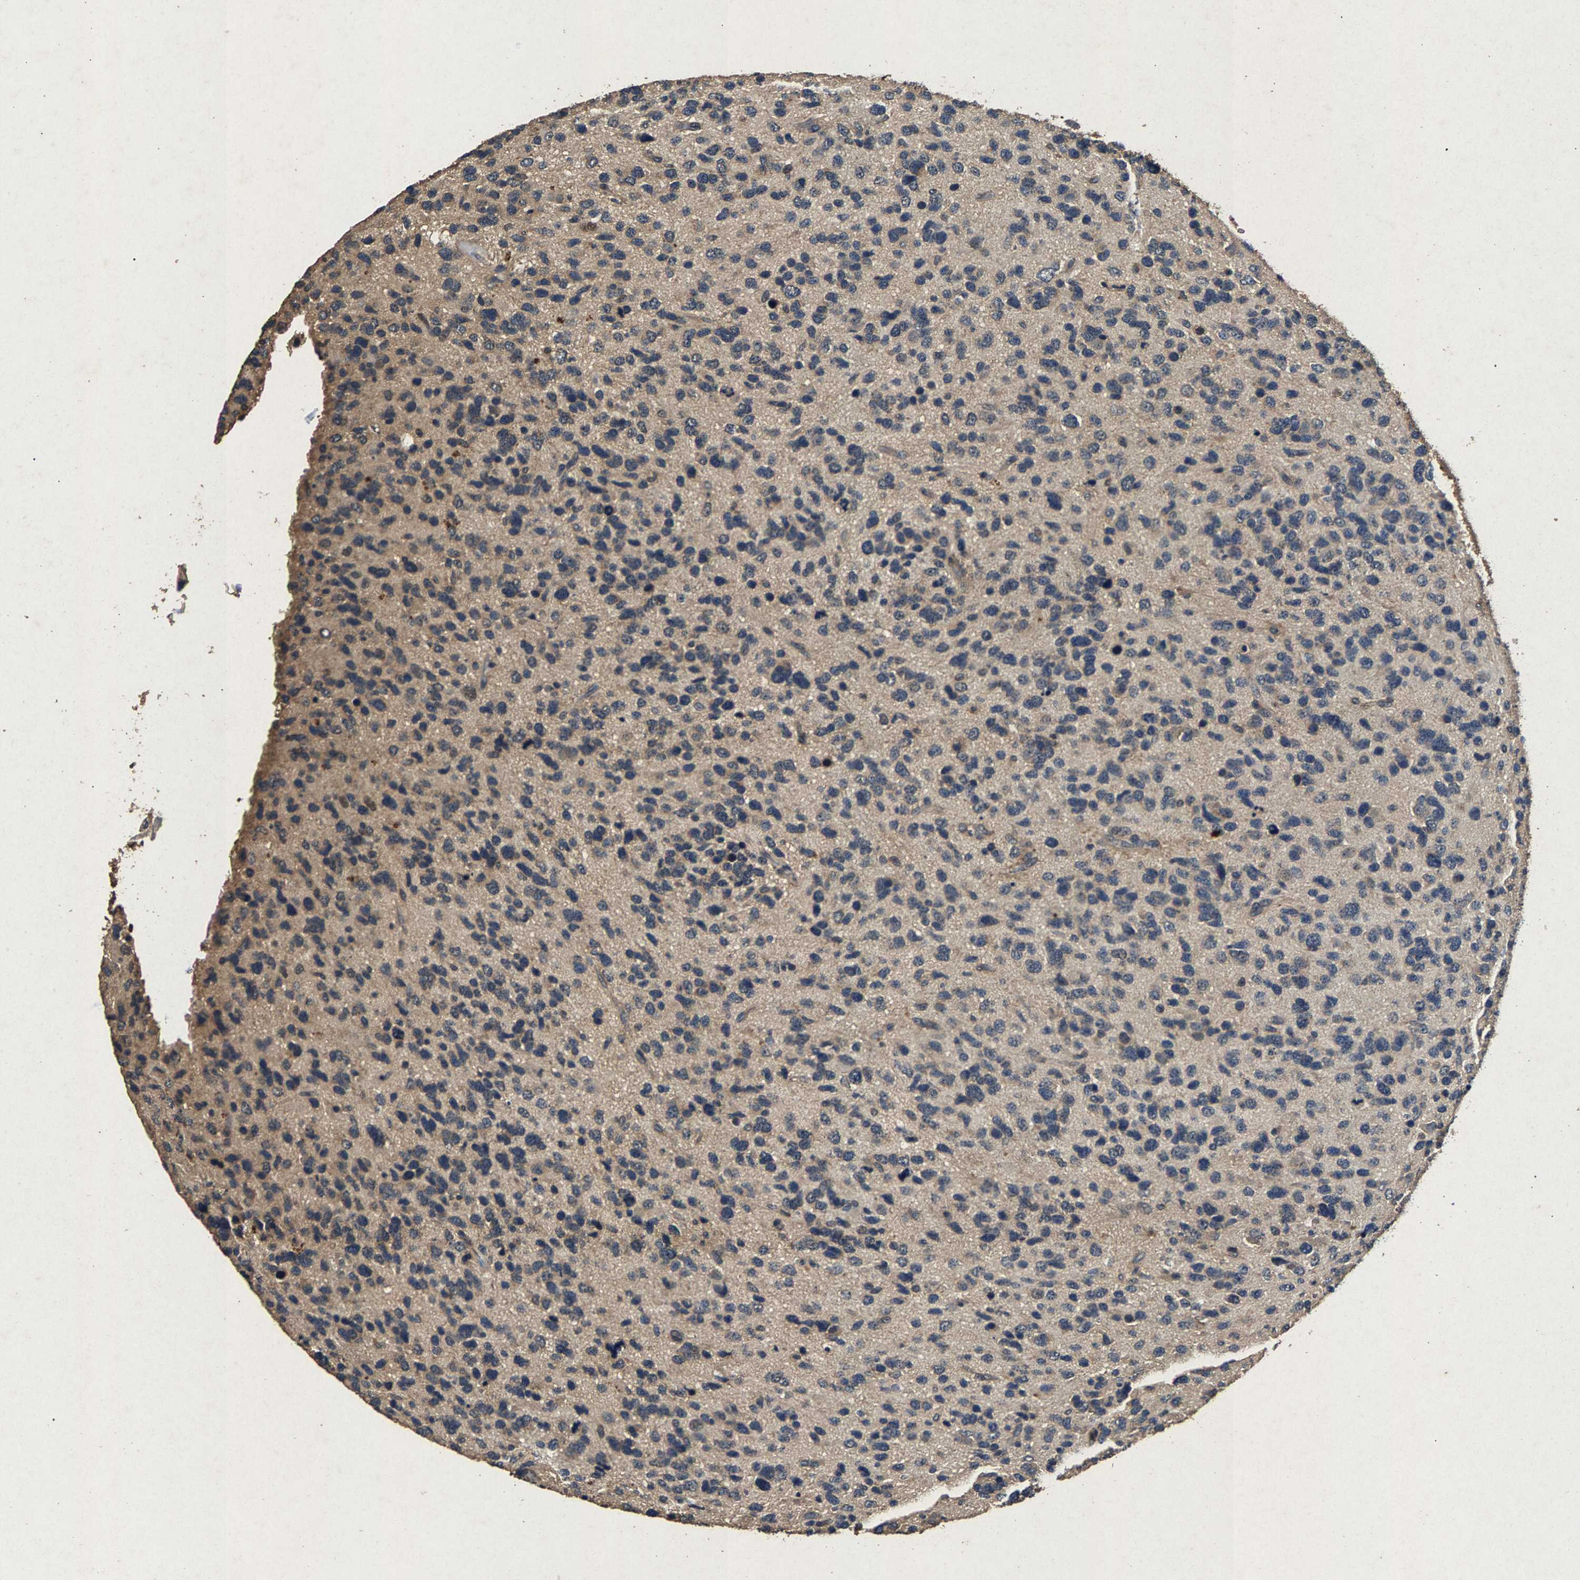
{"staining": {"intensity": "weak", "quantity": "<25%", "location": "cytoplasmic/membranous"}, "tissue": "glioma", "cell_type": "Tumor cells", "image_type": "cancer", "snomed": [{"axis": "morphology", "description": "Glioma, malignant, High grade"}, {"axis": "topography", "description": "Brain"}], "caption": "The photomicrograph demonstrates no significant expression in tumor cells of malignant glioma (high-grade).", "gene": "PPP1CC", "patient": {"sex": "female", "age": 58}}